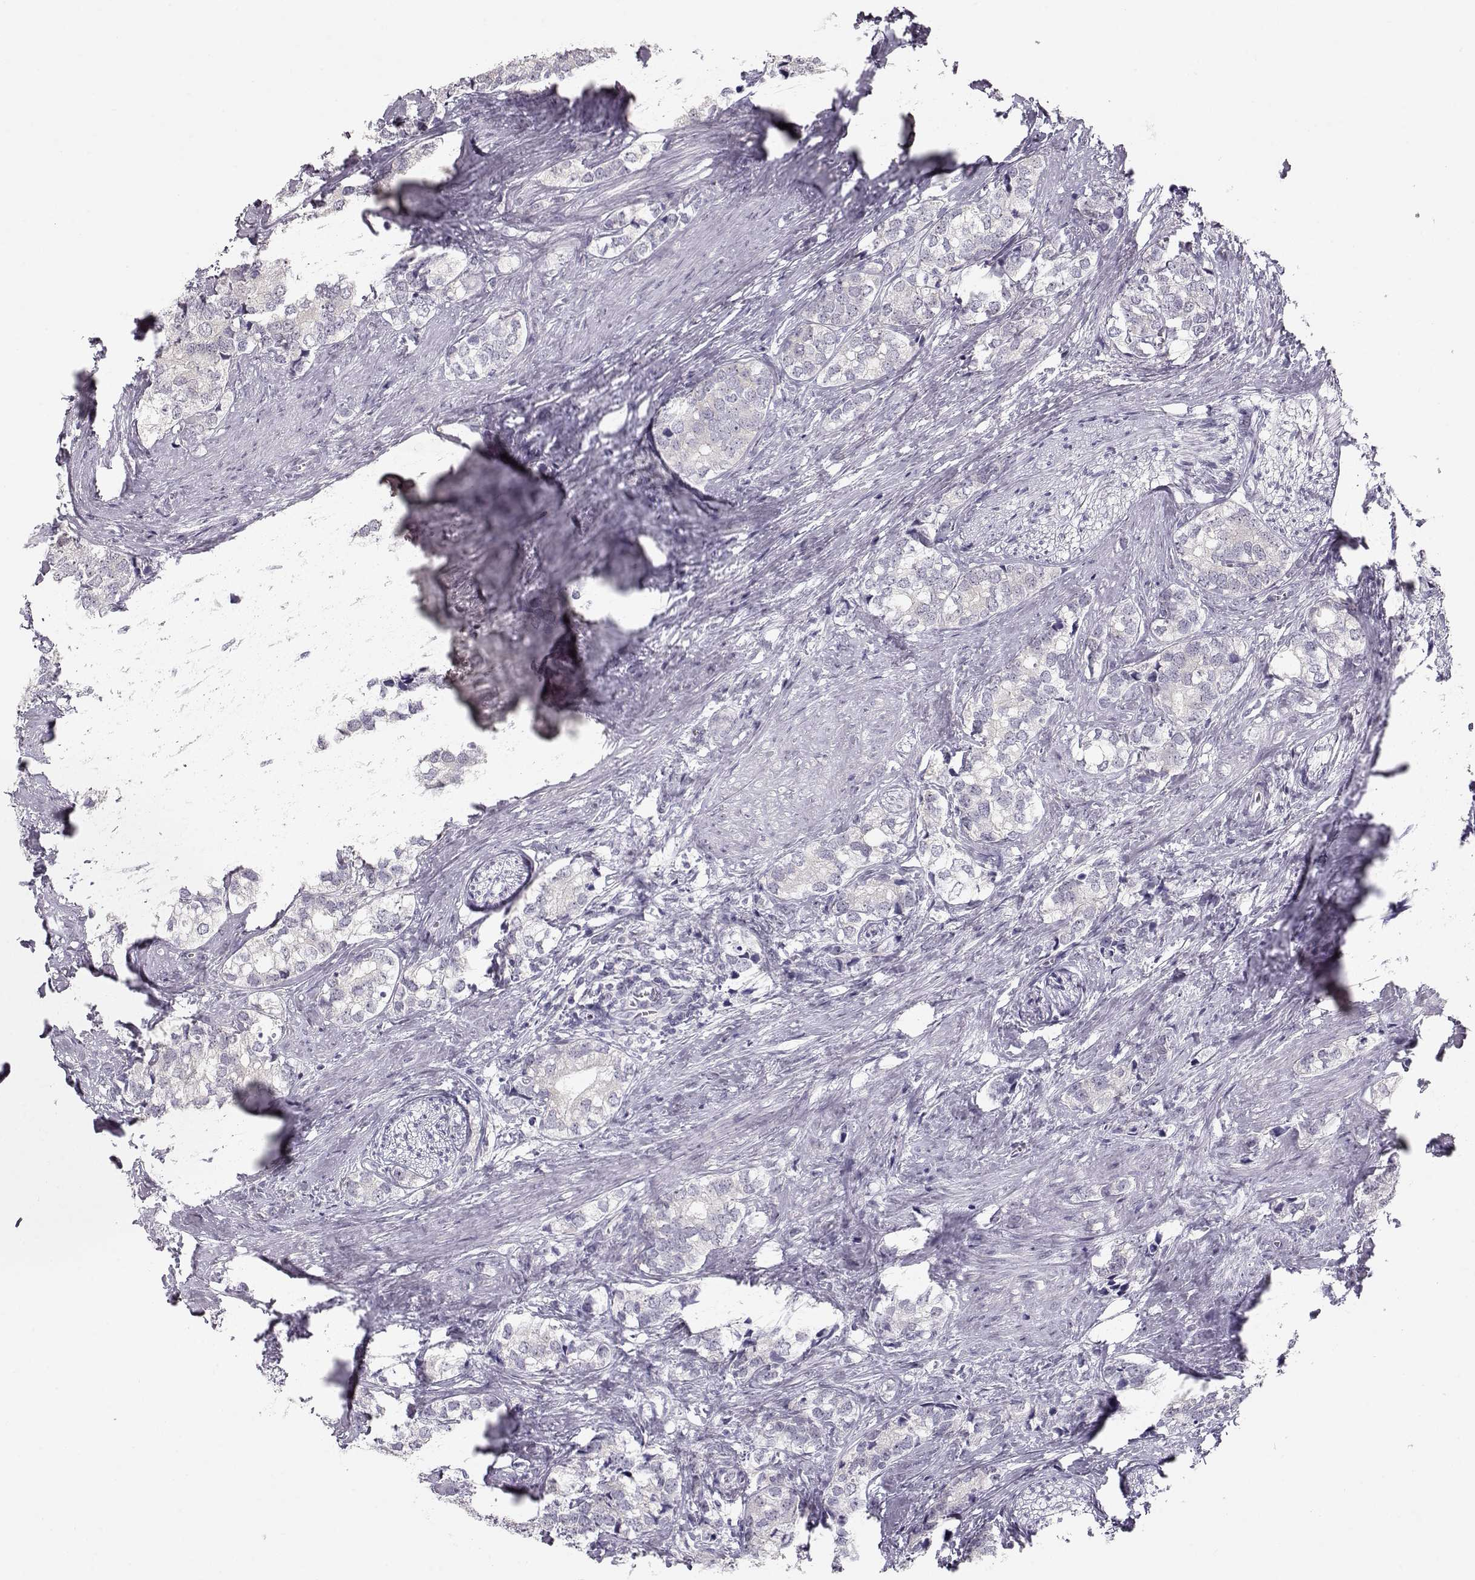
{"staining": {"intensity": "negative", "quantity": "none", "location": "none"}, "tissue": "prostate cancer", "cell_type": "Tumor cells", "image_type": "cancer", "snomed": [{"axis": "morphology", "description": "Adenocarcinoma, NOS"}, {"axis": "topography", "description": "Prostate and seminal vesicle, NOS"}], "caption": "Immunohistochemistry of human prostate adenocarcinoma displays no expression in tumor cells.", "gene": "FAM205A", "patient": {"sex": "male", "age": 63}}